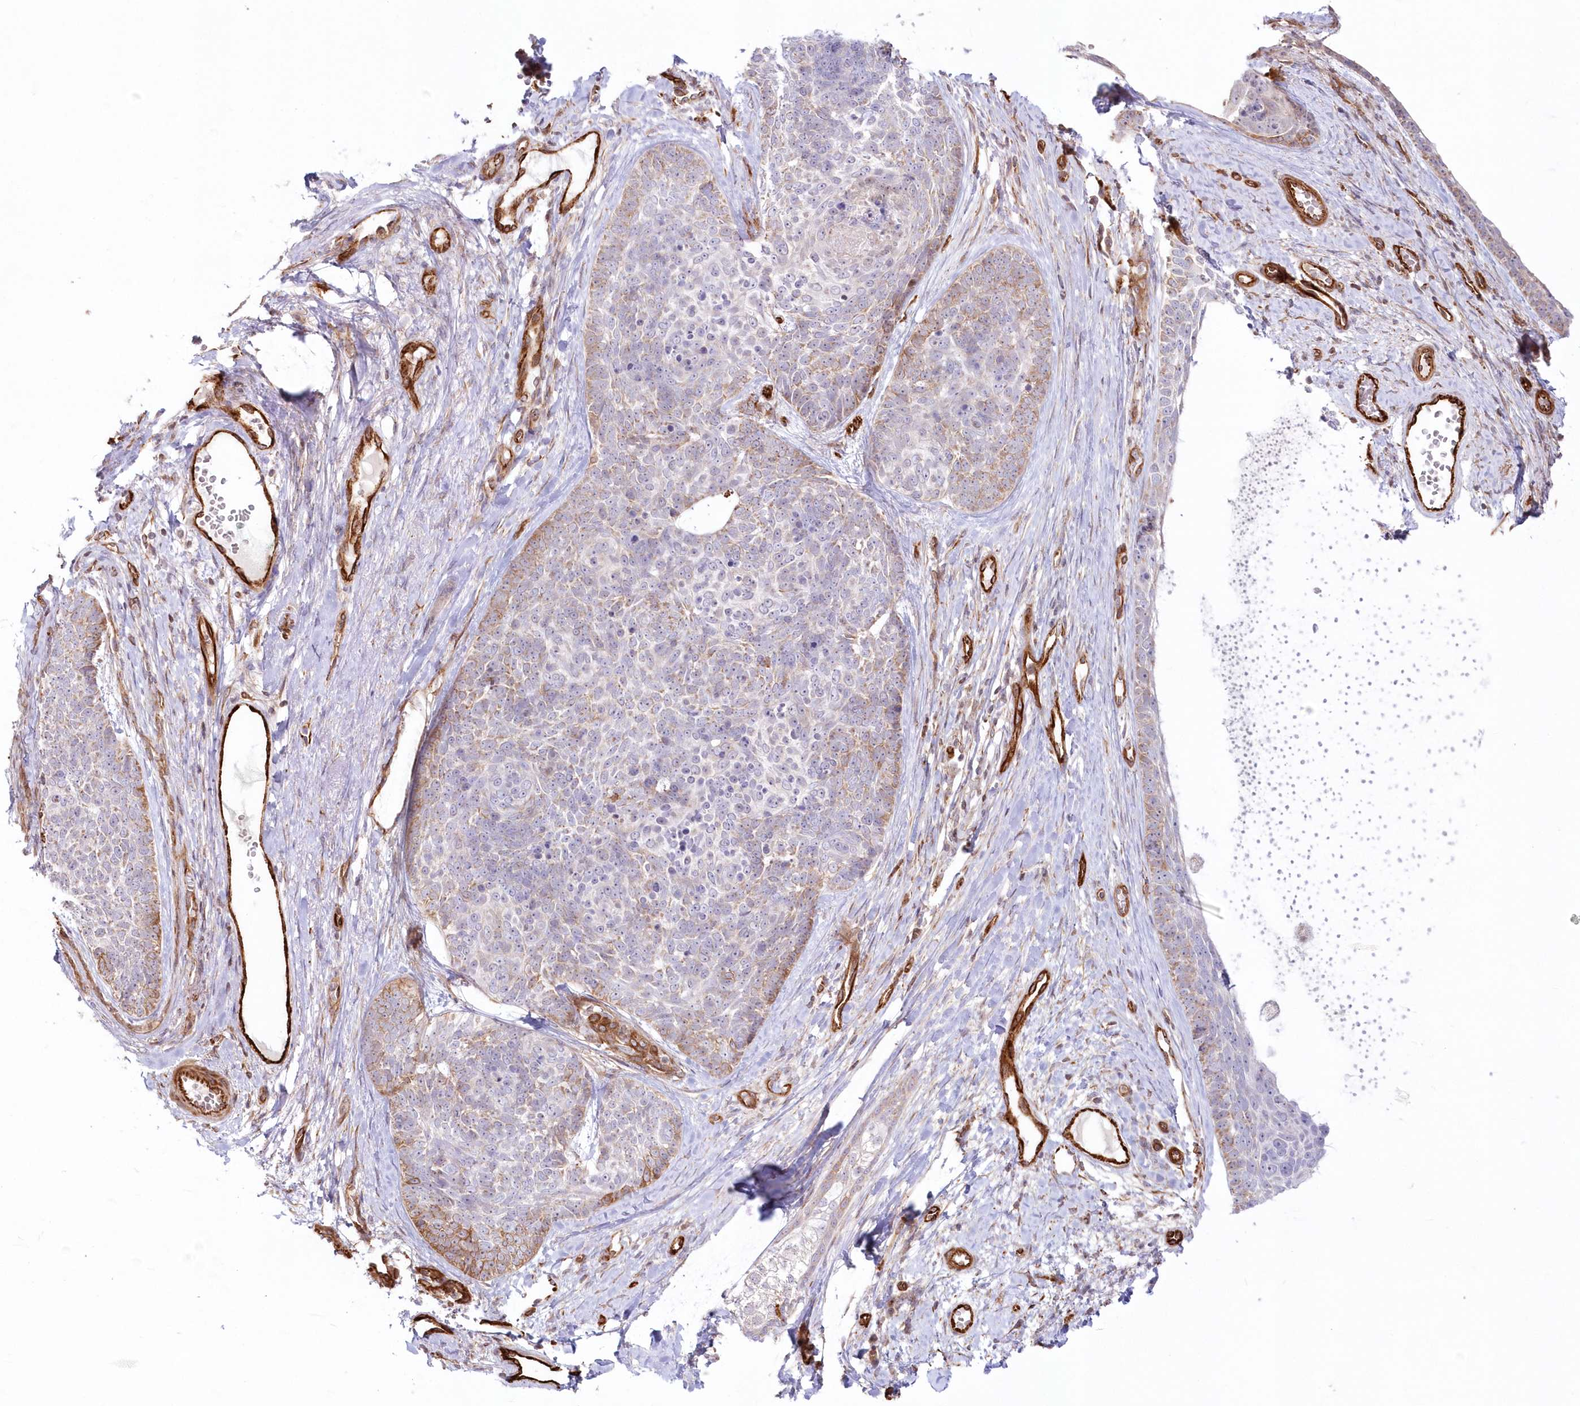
{"staining": {"intensity": "negative", "quantity": "none", "location": "none"}, "tissue": "skin cancer", "cell_type": "Tumor cells", "image_type": "cancer", "snomed": [{"axis": "morphology", "description": "Basal cell carcinoma"}, {"axis": "topography", "description": "Skin"}], "caption": "There is no significant positivity in tumor cells of skin basal cell carcinoma.", "gene": "AFAP1L2", "patient": {"sex": "female", "age": 81}}